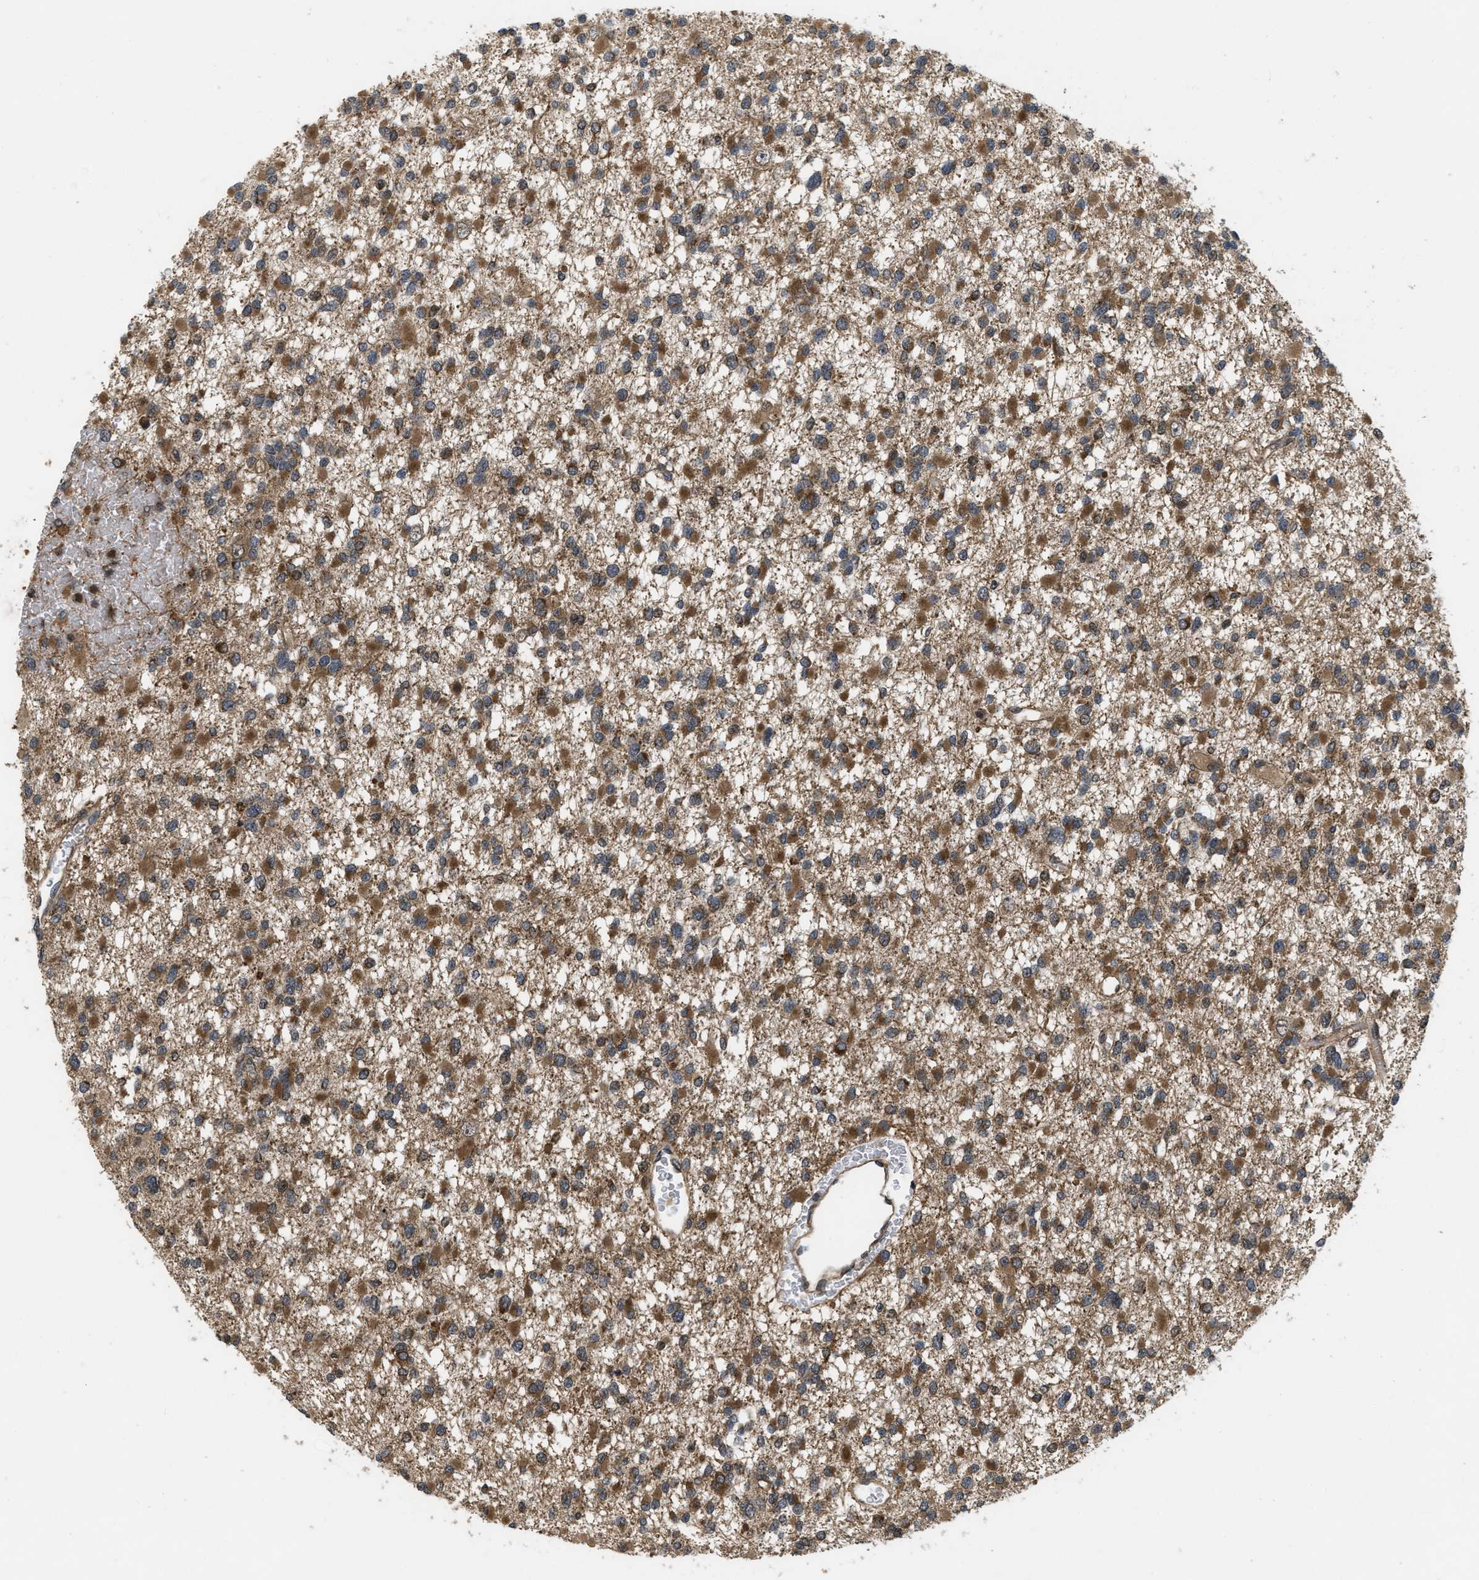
{"staining": {"intensity": "moderate", "quantity": ">75%", "location": "cytoplasmic/membranous"}, "tissue": "glioma", "cell_type": "Tumor cells", "image_type": "cancer", "snomed": [{"axis": "morphology", "description": "Glioma, malignant, Low grade"}, {"axis": "topography", "description": "Brain"}], "caption": "The micrograph demonstrates immunohistochemical staining of malignant low-grade glioma. There is moderate cytoplasmic/membranous staining is identified in about >75% of tumor cells.", "gene": "SPTLC1", "patient": {"sex": "female", "age": 22}}